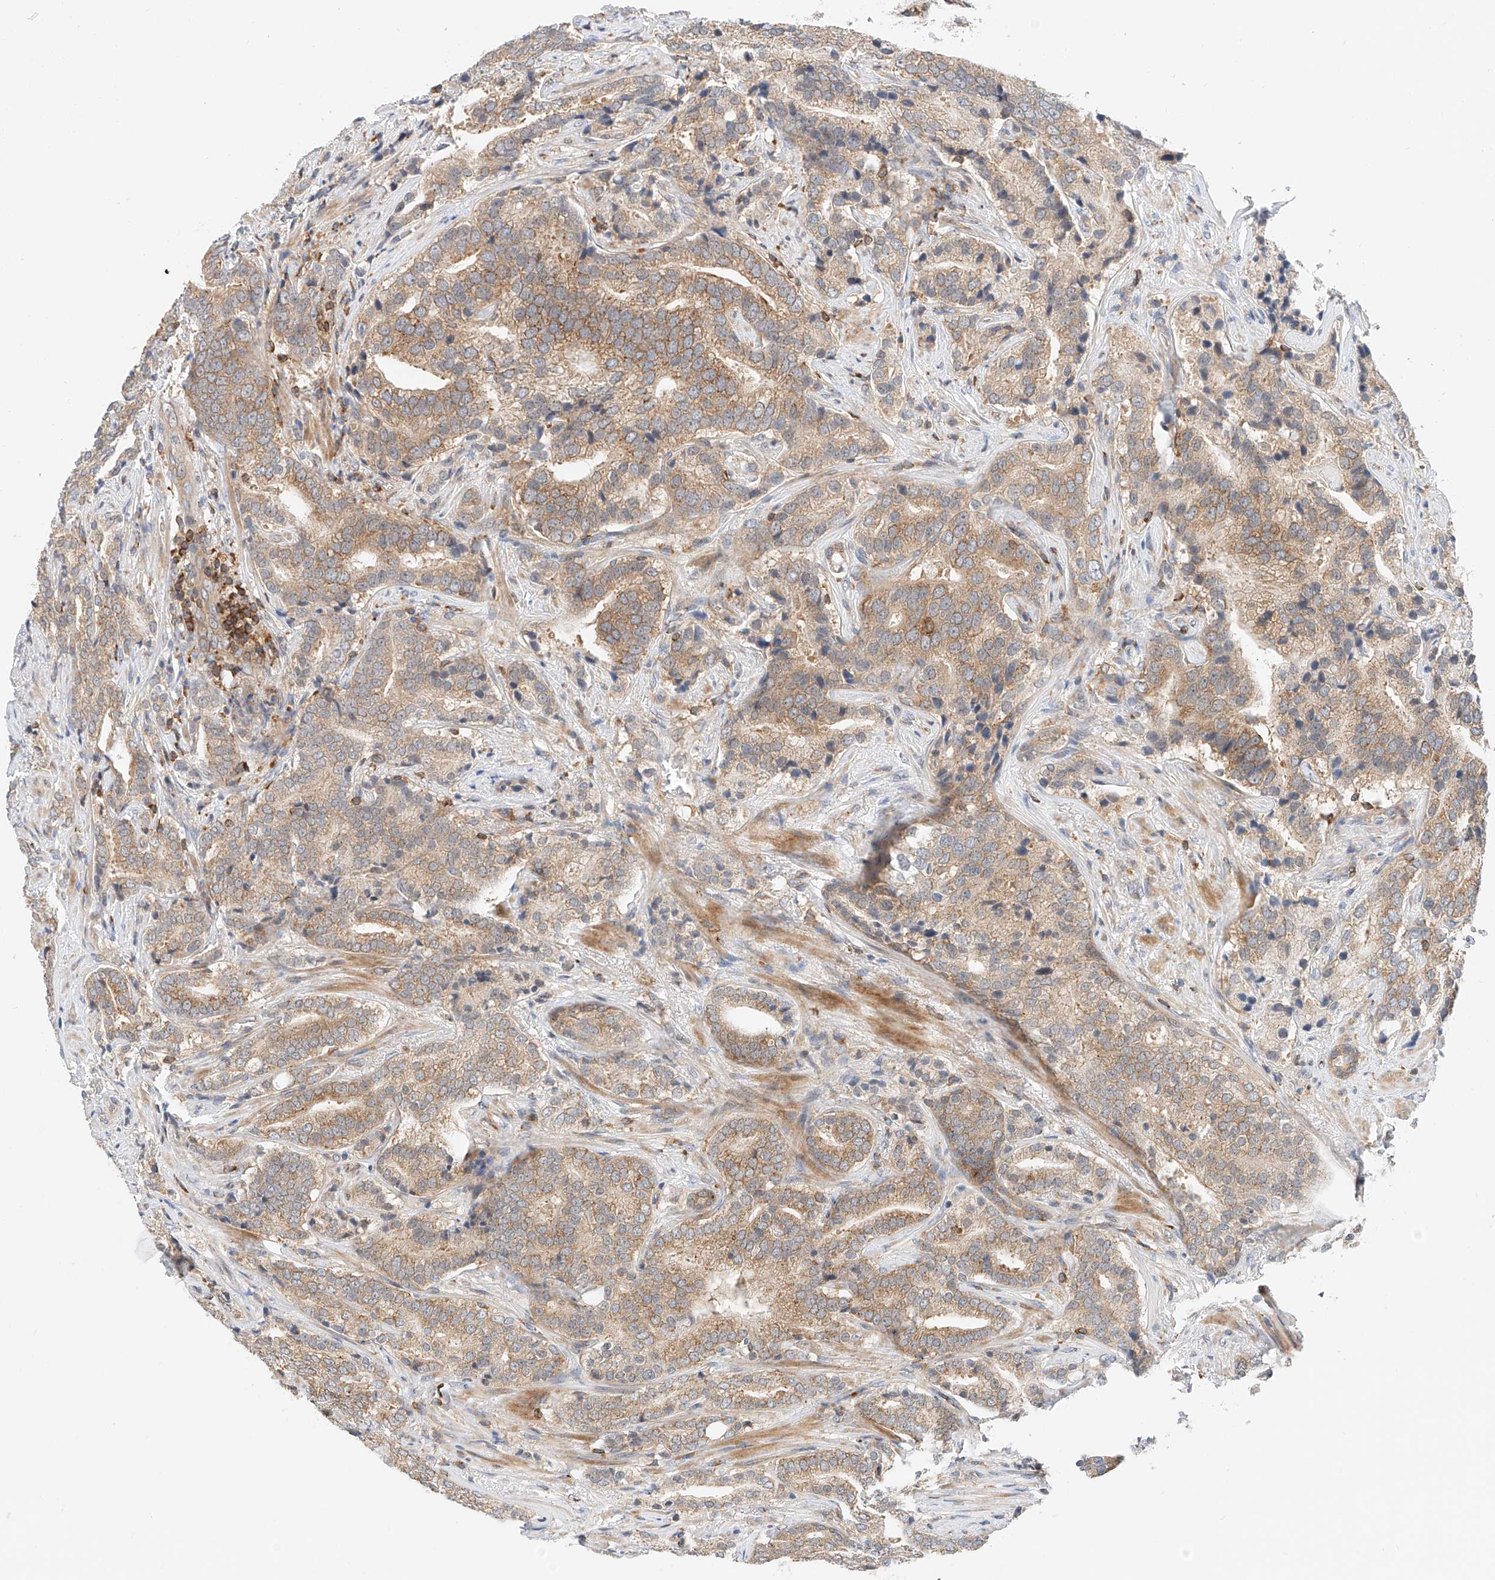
{"staining": {"intensity": "weak", "quantity": ">75%", "location": "cytoplasmic/membranous"}, "tissue": "prostate cancer", "cell_type": "Tumor cells", "image_type": "cancer", "snomed": [{"axis": "morphology", "description": "Adenocarcinoma, High grade"}, {"axis": "topography", "description": "Prostate"}], "caption": "This micrograph exhibits immunohistochemistry staining of human prostate cancer, with low weak cytoplasmic/membranous expression in approximately >75% of tumor cells.", "gene": "MFN2", "patient": {"sex": "male", "age": 57}}